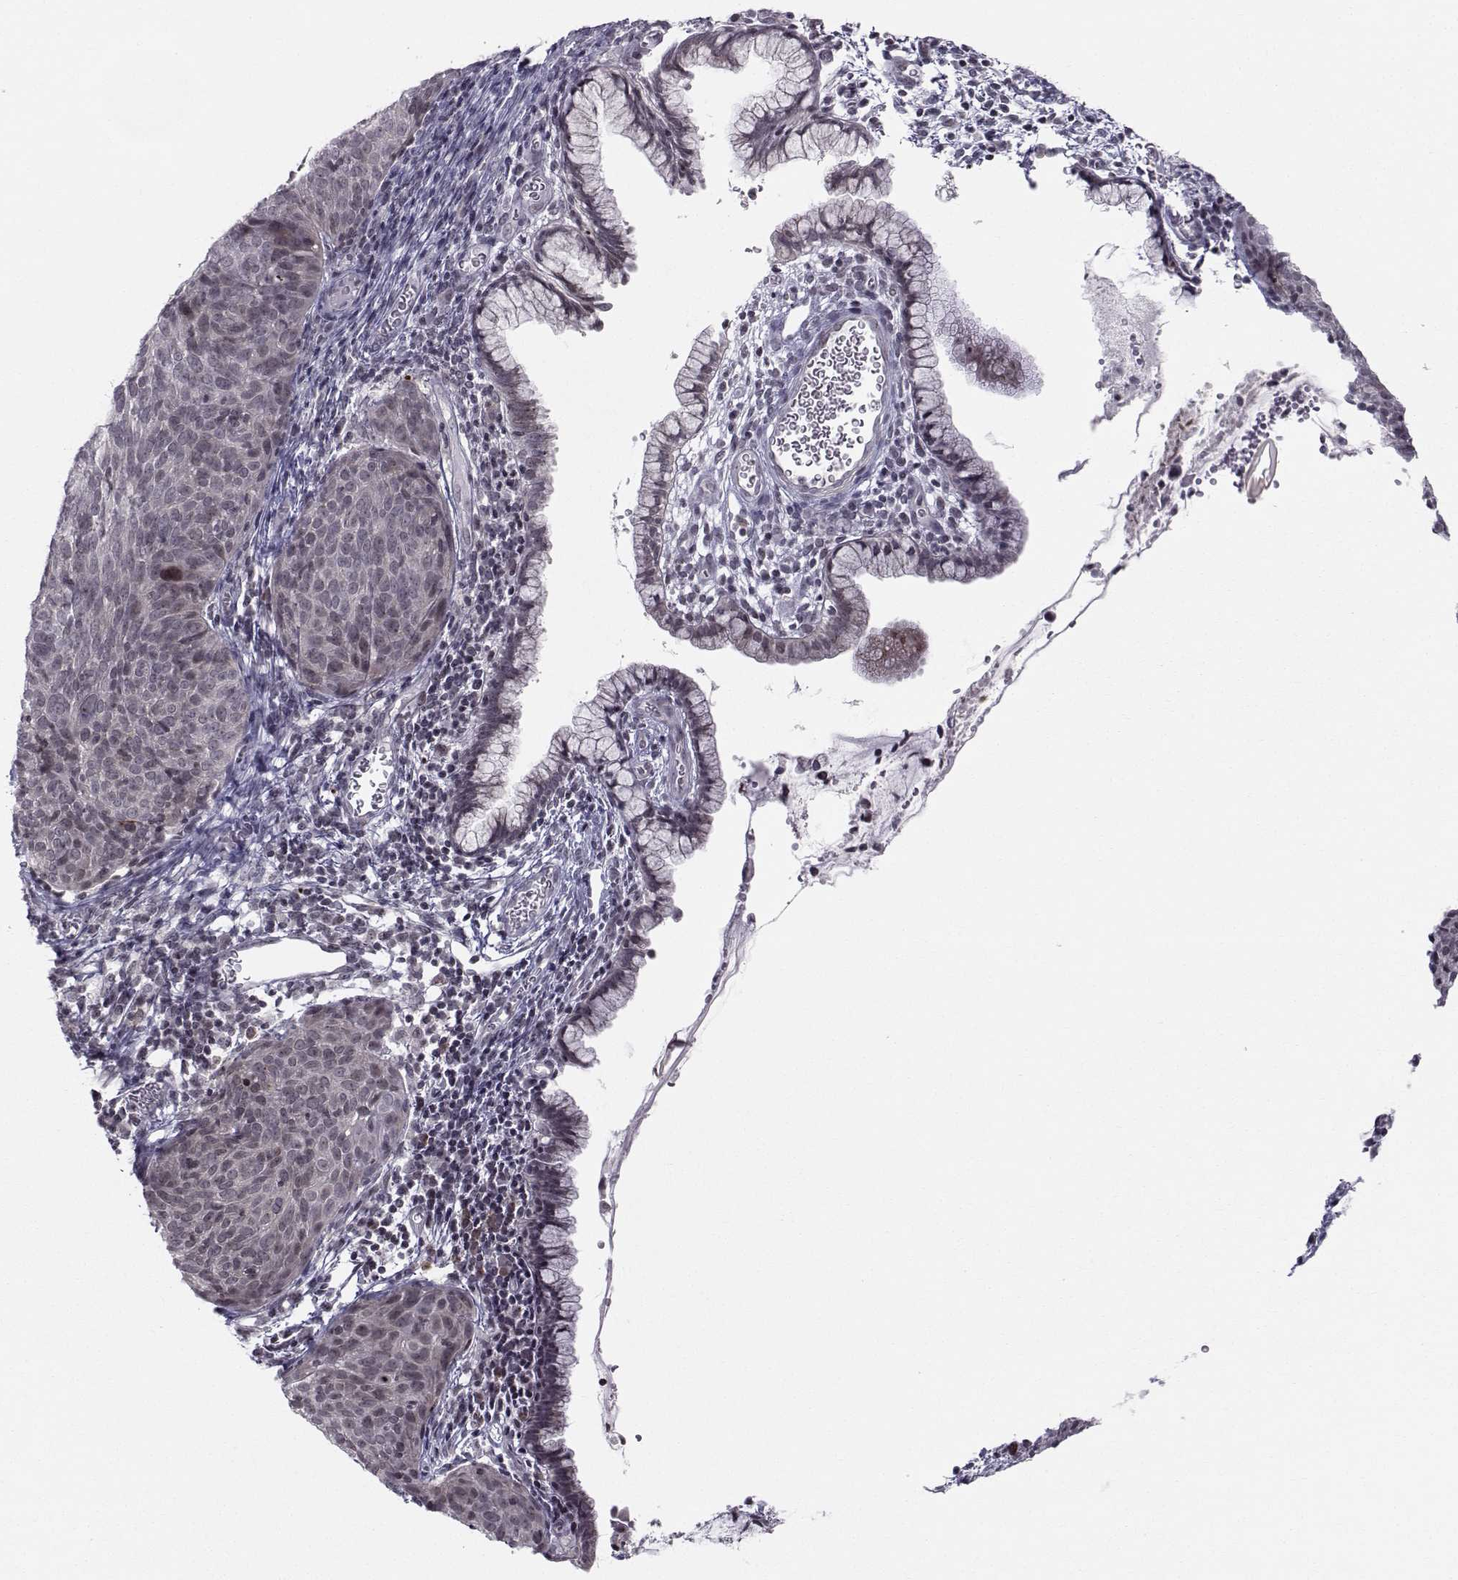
{"staining": {"intensity": "negative", "quantity": "none", "location": "none"}, "tissue": "cervical cancer", "cell_type": "Tumor cells", "image_type": "cancer", "snomed": [{"axis": "morphology", "description": "Squamous cell carcinoma, NOS"}, {"axis": "topography", "description": "Cervix"}], "caption": "Immunohistochemistry of cervical cancer exhibits no expression in tumor cells. The staining was performed using DAB (3,3'-diaminobenzidine) to visualize the protein expression in brown, while the nuclei were stained in blue with hematoxylin (Magnification: 20x).", "gene": "MARCHF4", "patient": {"sex": "female", "age": 39}}